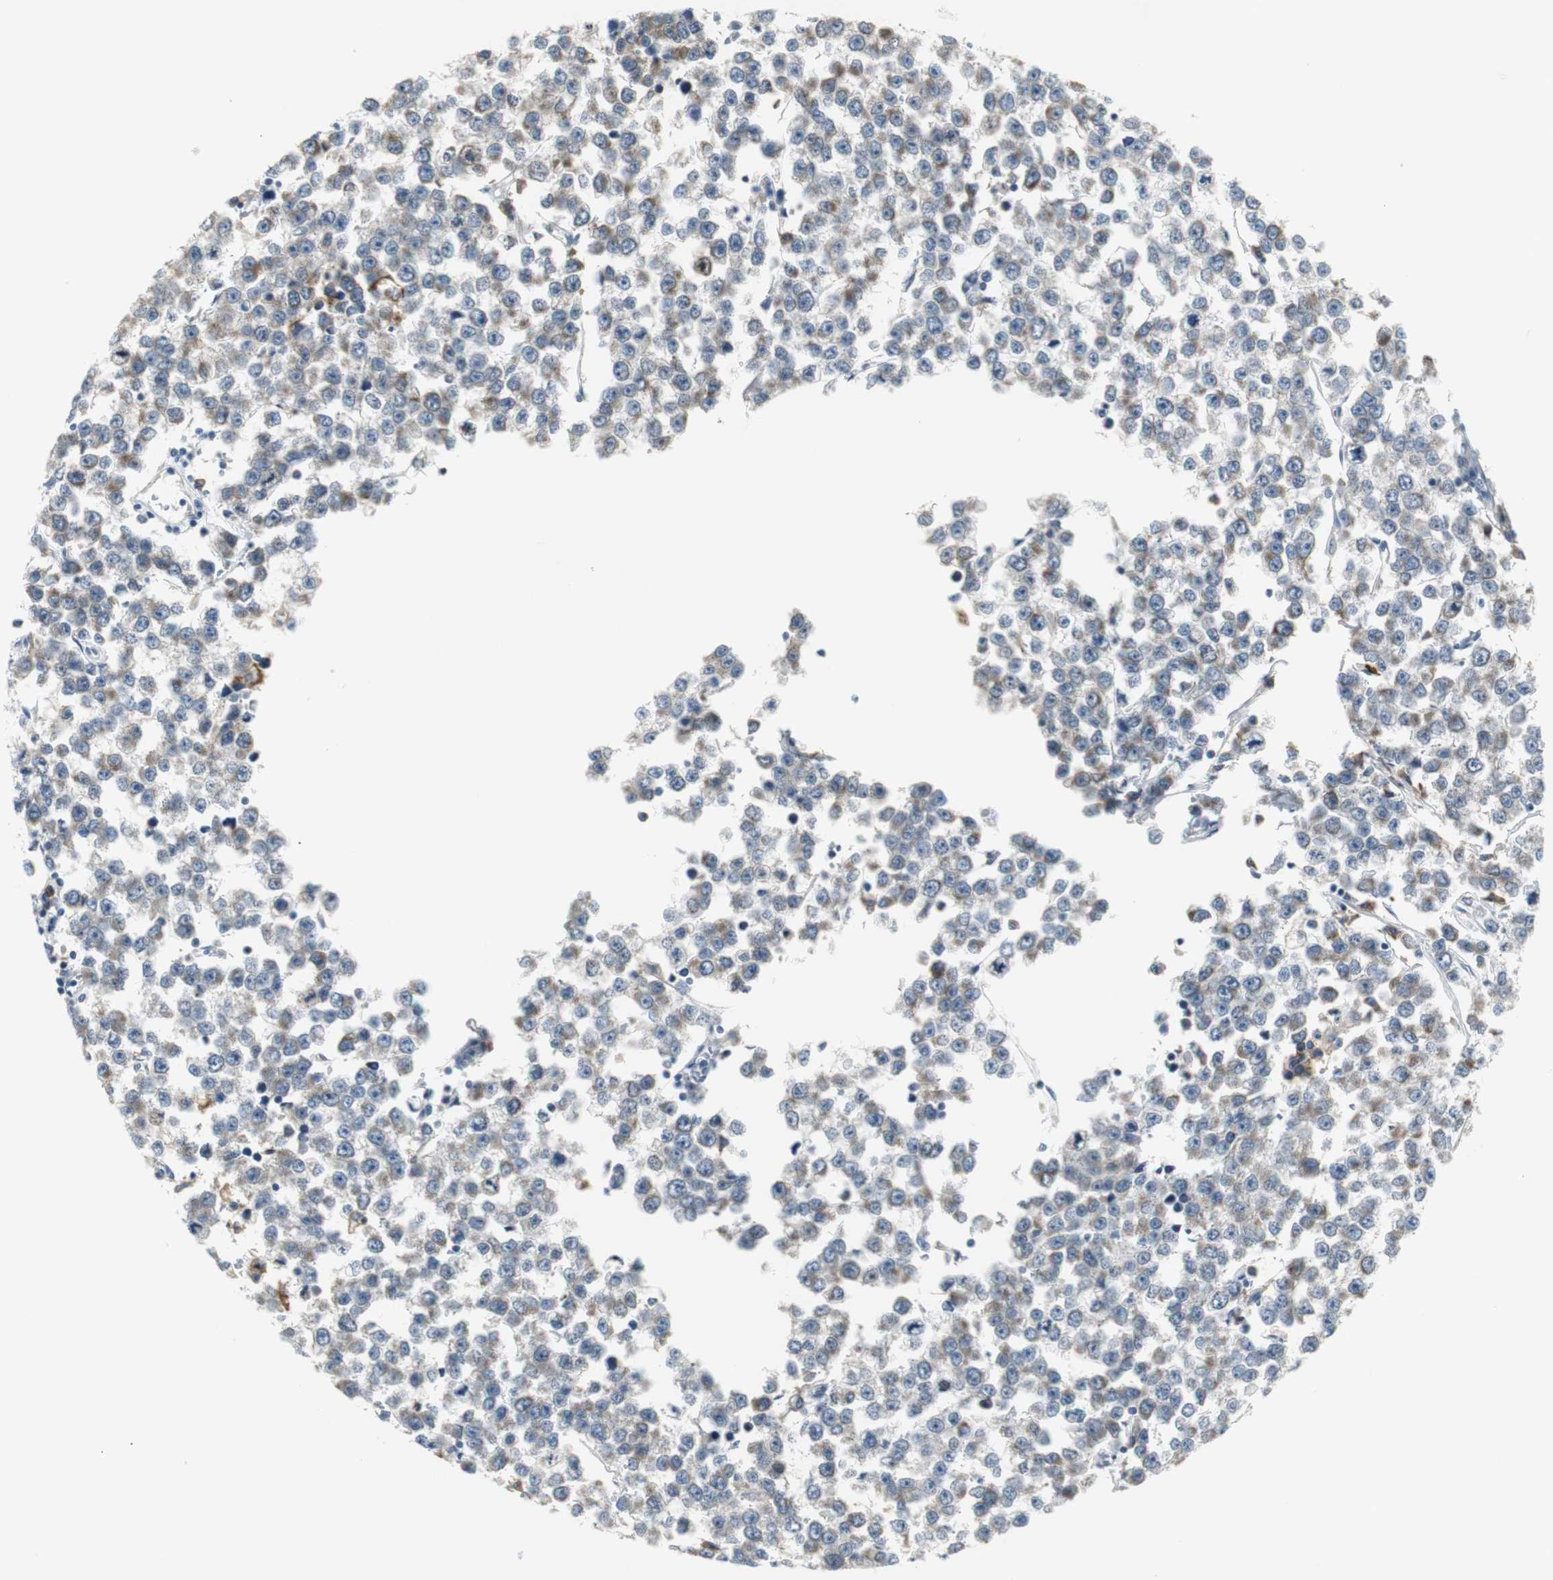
{"staining": {"intensity": "weak", "quantity": "25%-75%", "location": "cytoplasmic/membranous"}, "tissue": "testis cancer", "cell_type": "Tumor cells", "image_type": "cancer", "snomed": [{"axis": "morphology", "description": "Seminoma, NOS"}, {"axis": "morphology", "description": "Carcinoma, Embryonal, NOS"}, {"axis": "topography", "description": "Testis"}], "caption": "A low amount of weak cytoplasmic/membranous positivity is seen in approximately 25%-75% of tumor cells in testis cancer (seminoma) tissue.", "gene": "SLC2A5", "patient": {"sex": "male", "age": 52}}